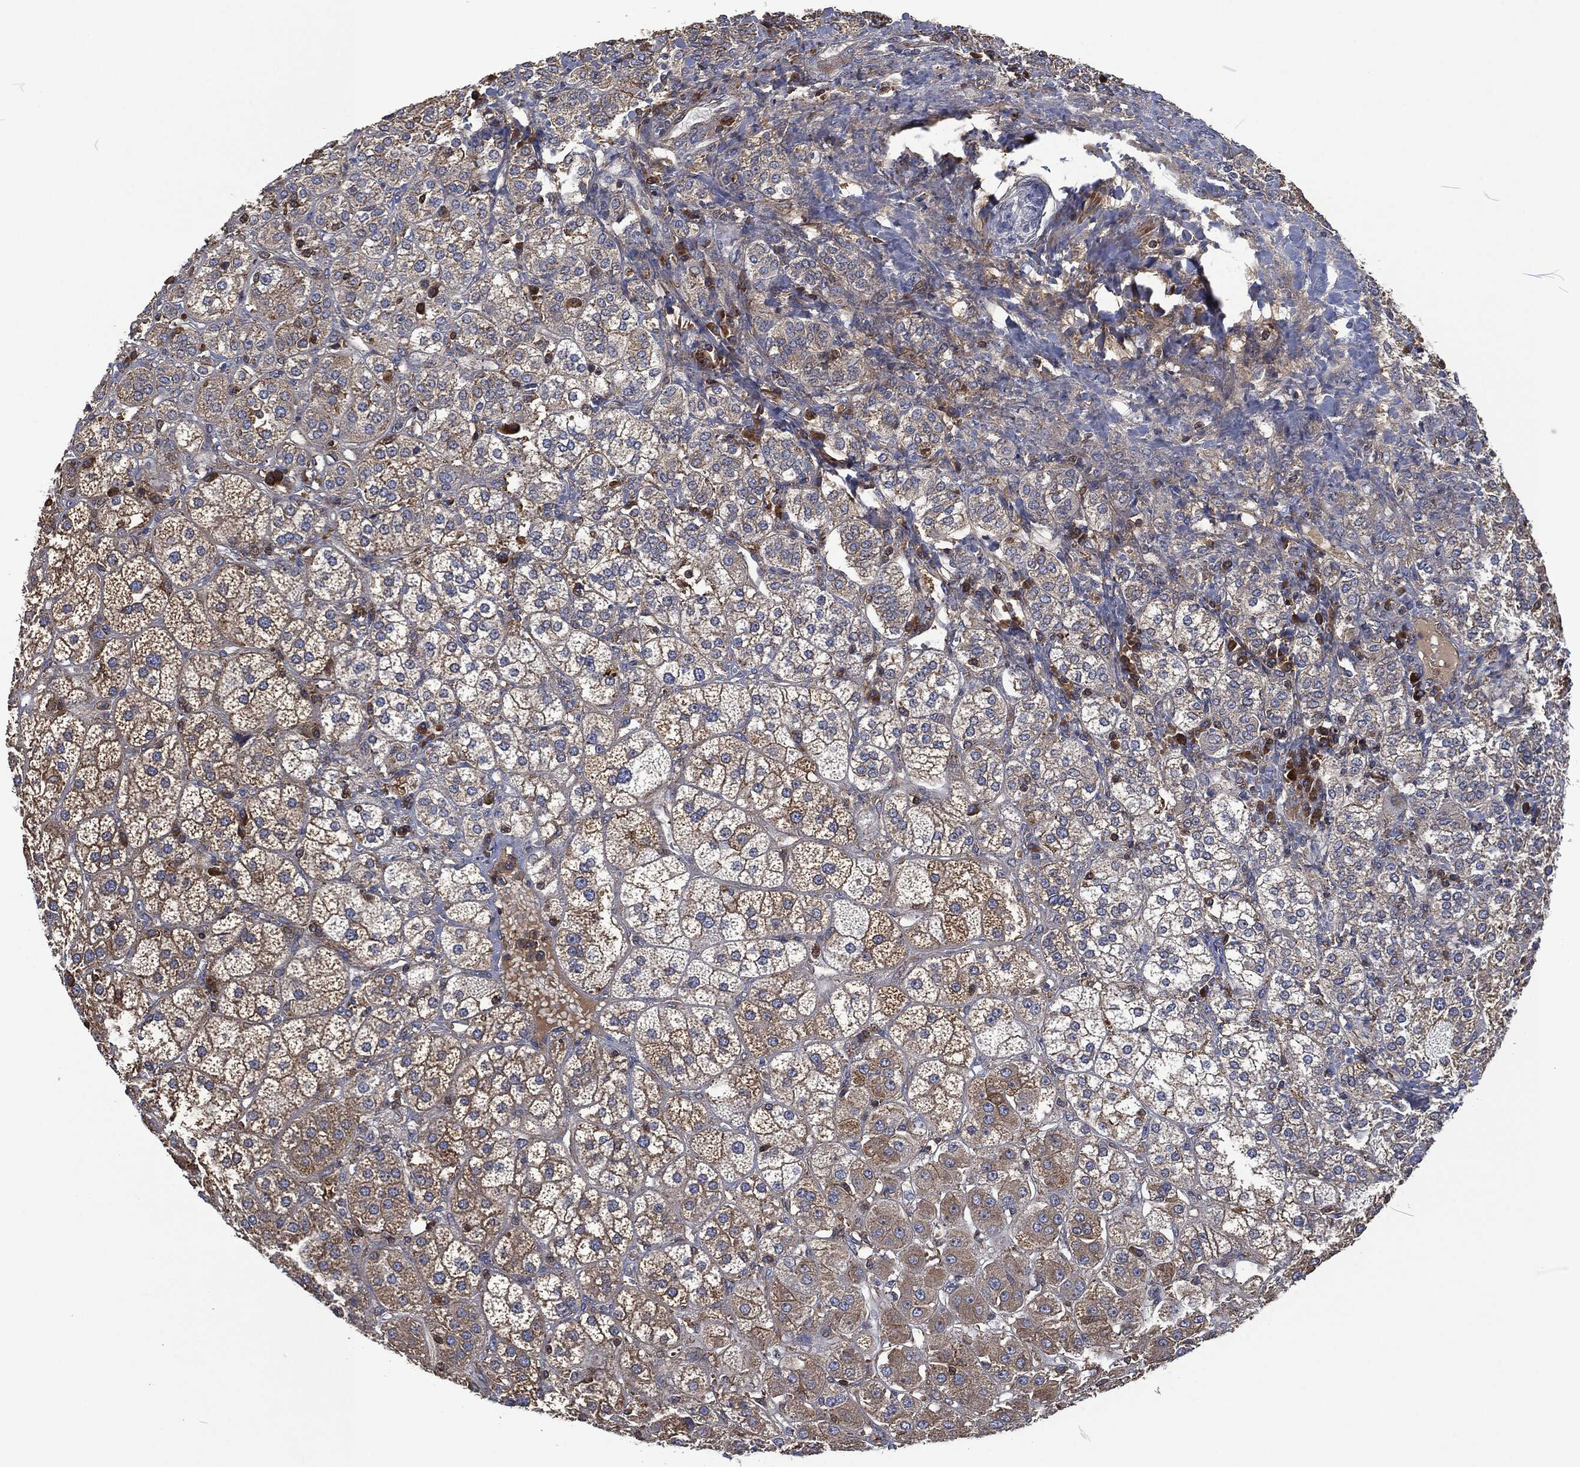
{"staining": {"intensity": "moderate", "quantity": "25%-75%", "location": "cytoplasmic/membranous"}, "tissue": "adrenal gland", "cell_type": "Glandular cells", "image_type": "normal", "snomed": [{"axis": "morphology", "description": "Normal tissue, NOS"}, {"axis": "topography", "description": "Adrenal gland"}], "caption": "This is an image of immunohistochemistry staining of normal adrenal gland, which shows moderate expression in the cytoplasmic/membranous of glandular cells.", "gene": "LGALS9", "patient": {"sex": "male", "age": 70}}